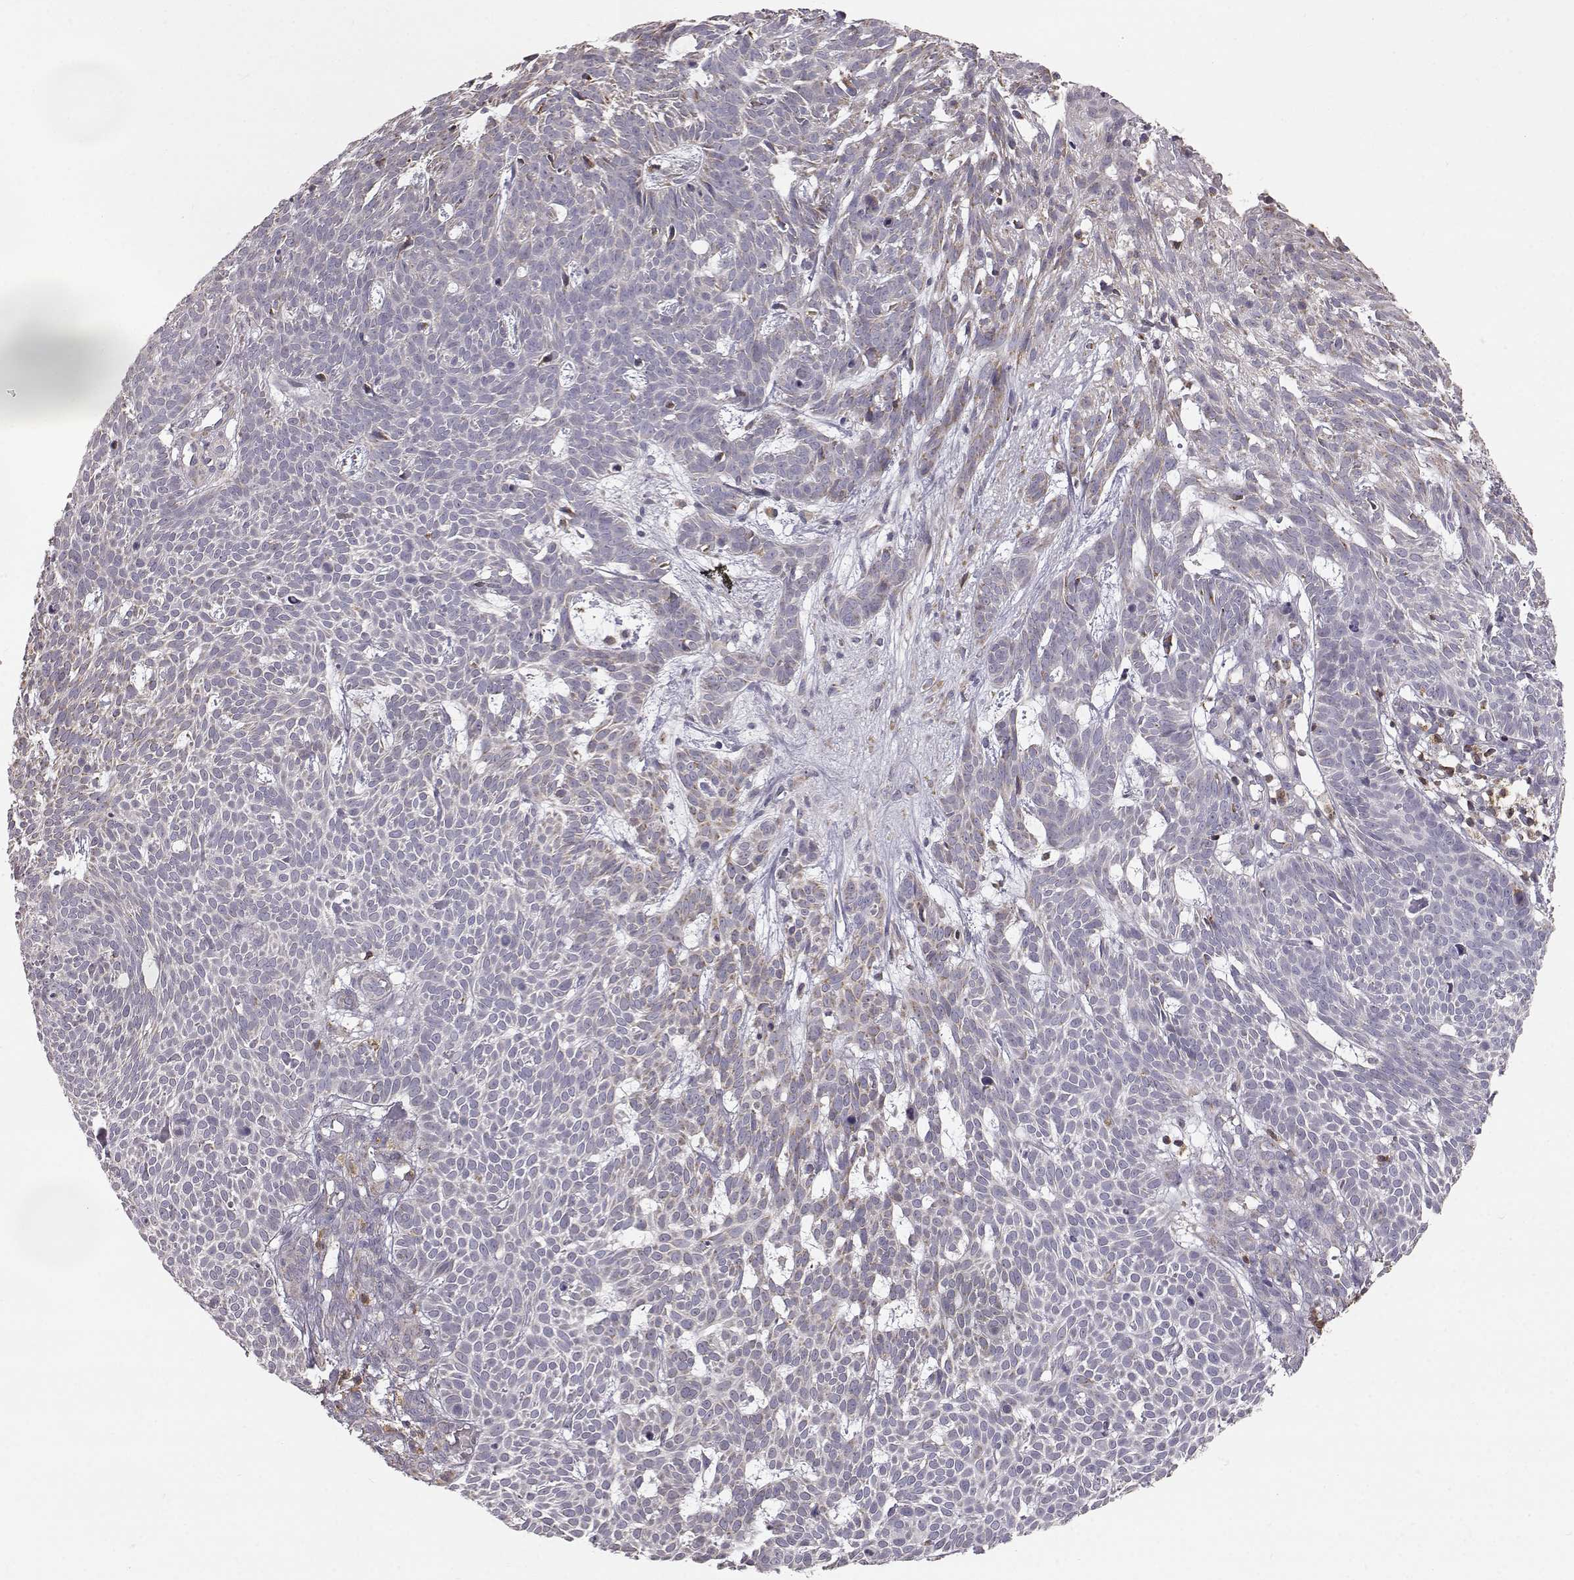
{"staining": {"intensity": "weak", "quantity": "<25%", "location": "cytoplasmic/membranous"}, "tissue": "skin cancer", "cell_type": "Tumor cells", "image_type": "cancer", "snomed": [{"axis": "morphology", "description": "Basal cell carcinoma"}, {"axis": "topography", "description": "Skin"}], "caption": "Immunohistochemistry photomicrograph of human skin basal cell carcinoma stained for a protein (brown), which exhibits no positivity in tumor cells. Brightfield microscopy of immunohistochemistry stained with DAB (3,3'-diaminobenzidine) (brown) and hematoxylin (blue), captured at high magnification.", "gene": "GRAP2", "patient": {"sex": "male", "age": 59}}